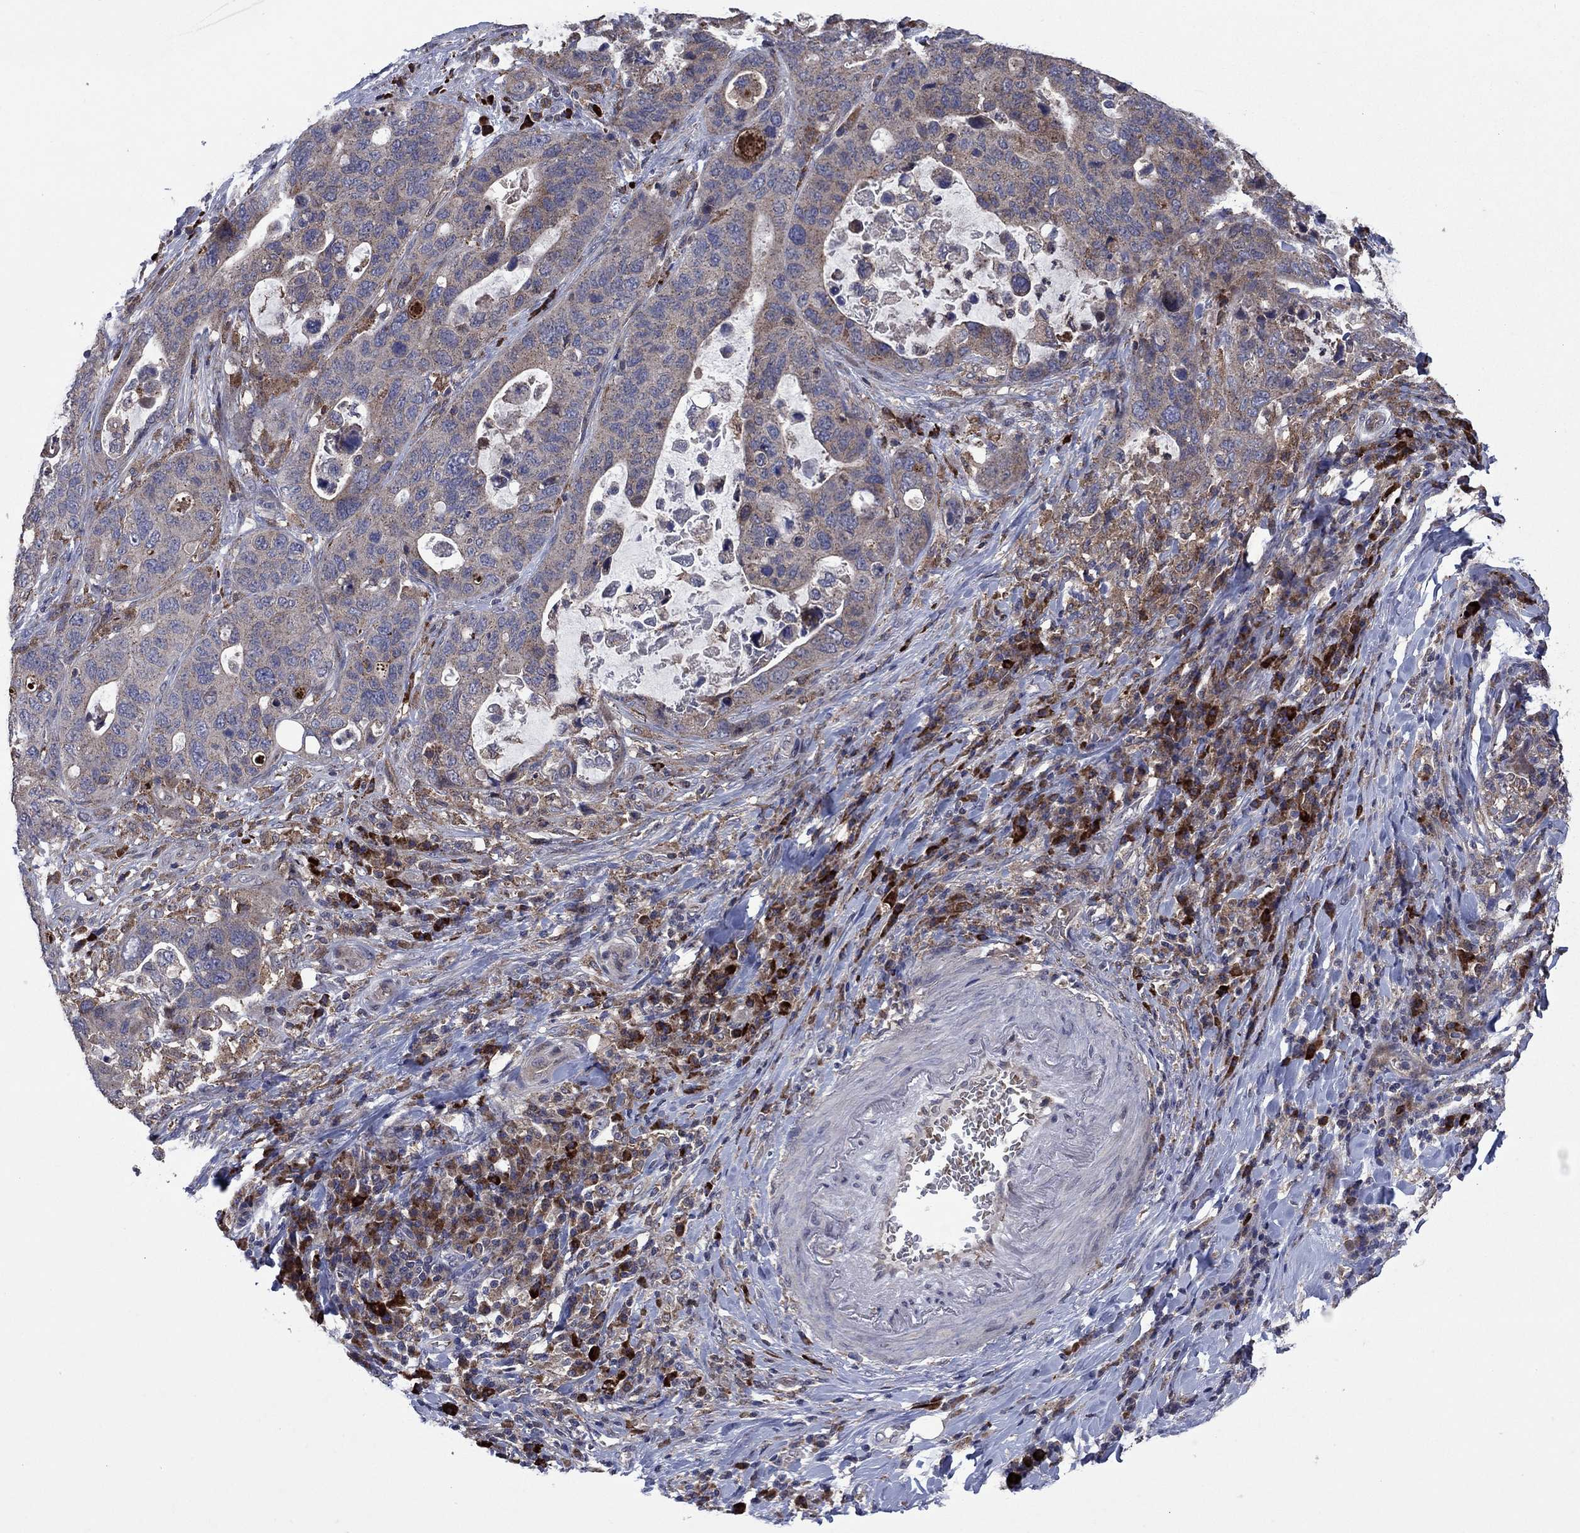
{"staining": {"intensity": "weak", "quantity": "25%-75%", "location": "cytoplasmic/membranous"}, "tissue": "stomach cancer", "cell_type": "Tumor cells", "image_type": "cancer", "snomed": [{"axis": "morphology", "description": "Adenocarcinoma, NOS"}, {"axis": "topography", "description": "Stomach"}], "caption": "A photomicrograph of human adenocarcinoma (stomach) stained for a protein demonstrates weak cytoplasmic/membranous brown staining in tumor cells.", "gene": "MEA1", "patient": {"sex": "male", "age": 54}}